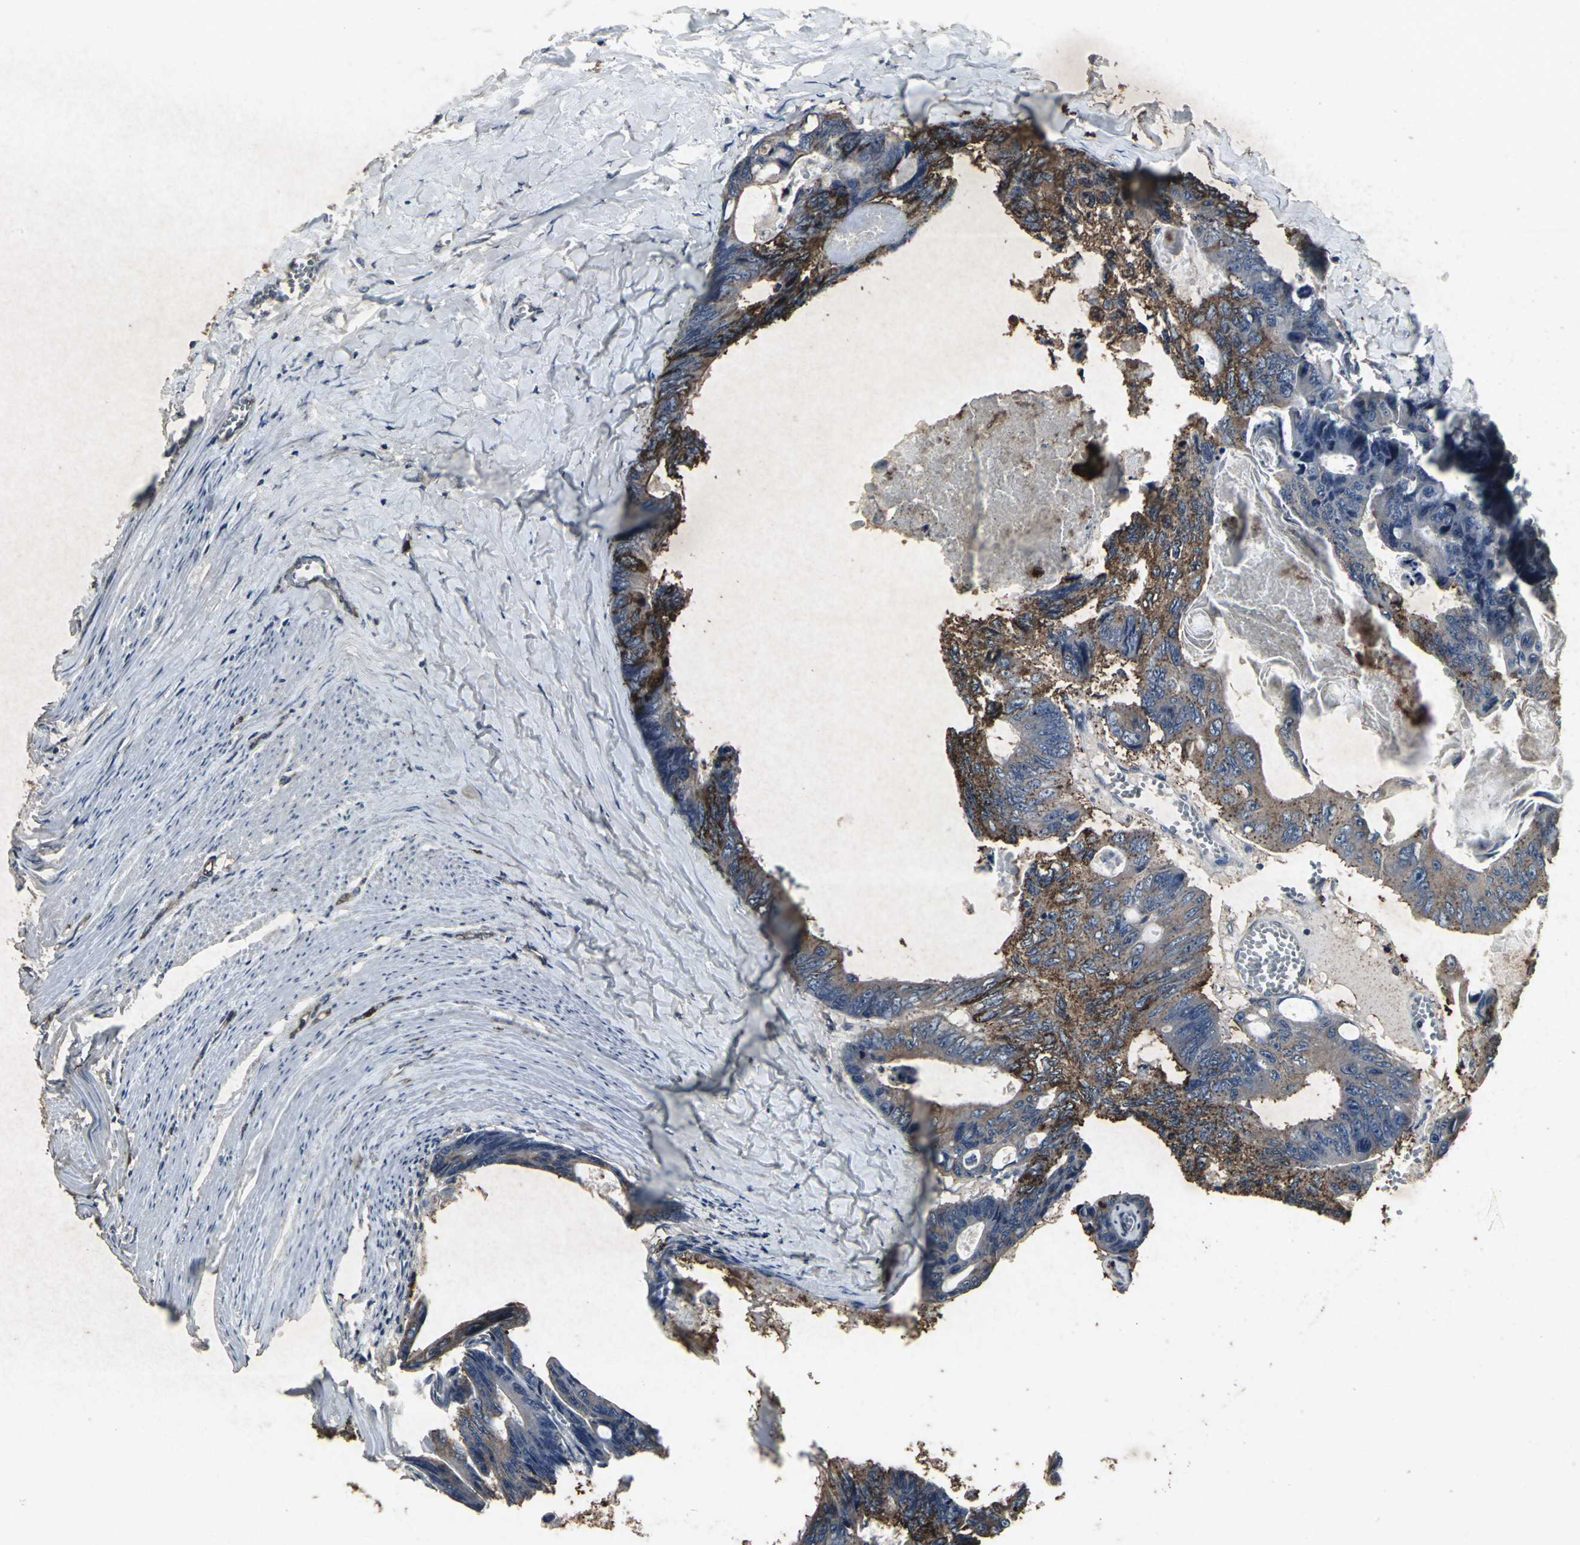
{"staining": {"intensity": "strong", "quantity": "25%-75%", "location": "cytoplasmic/membranous"}, "tissue": "colorectal cancer", "cell_type": "Tumor cells", "image_type": "cancer", "snomed": [{"axis": "morphology", "description": "Adenocarcinoma, NOS"}, {"axis": "topography", "description": "Colon"}], "caption": "IHC (DAB) staining of colorectal adenocarcinoma displays strong cytoplasmic/membranous protein expression in about 25%-75% of tumor cells. (Brightfield microscopy of DAB IHC at high magnification).", "gene": "CCR9", "patient": {"sex": "female", "age": 55}}